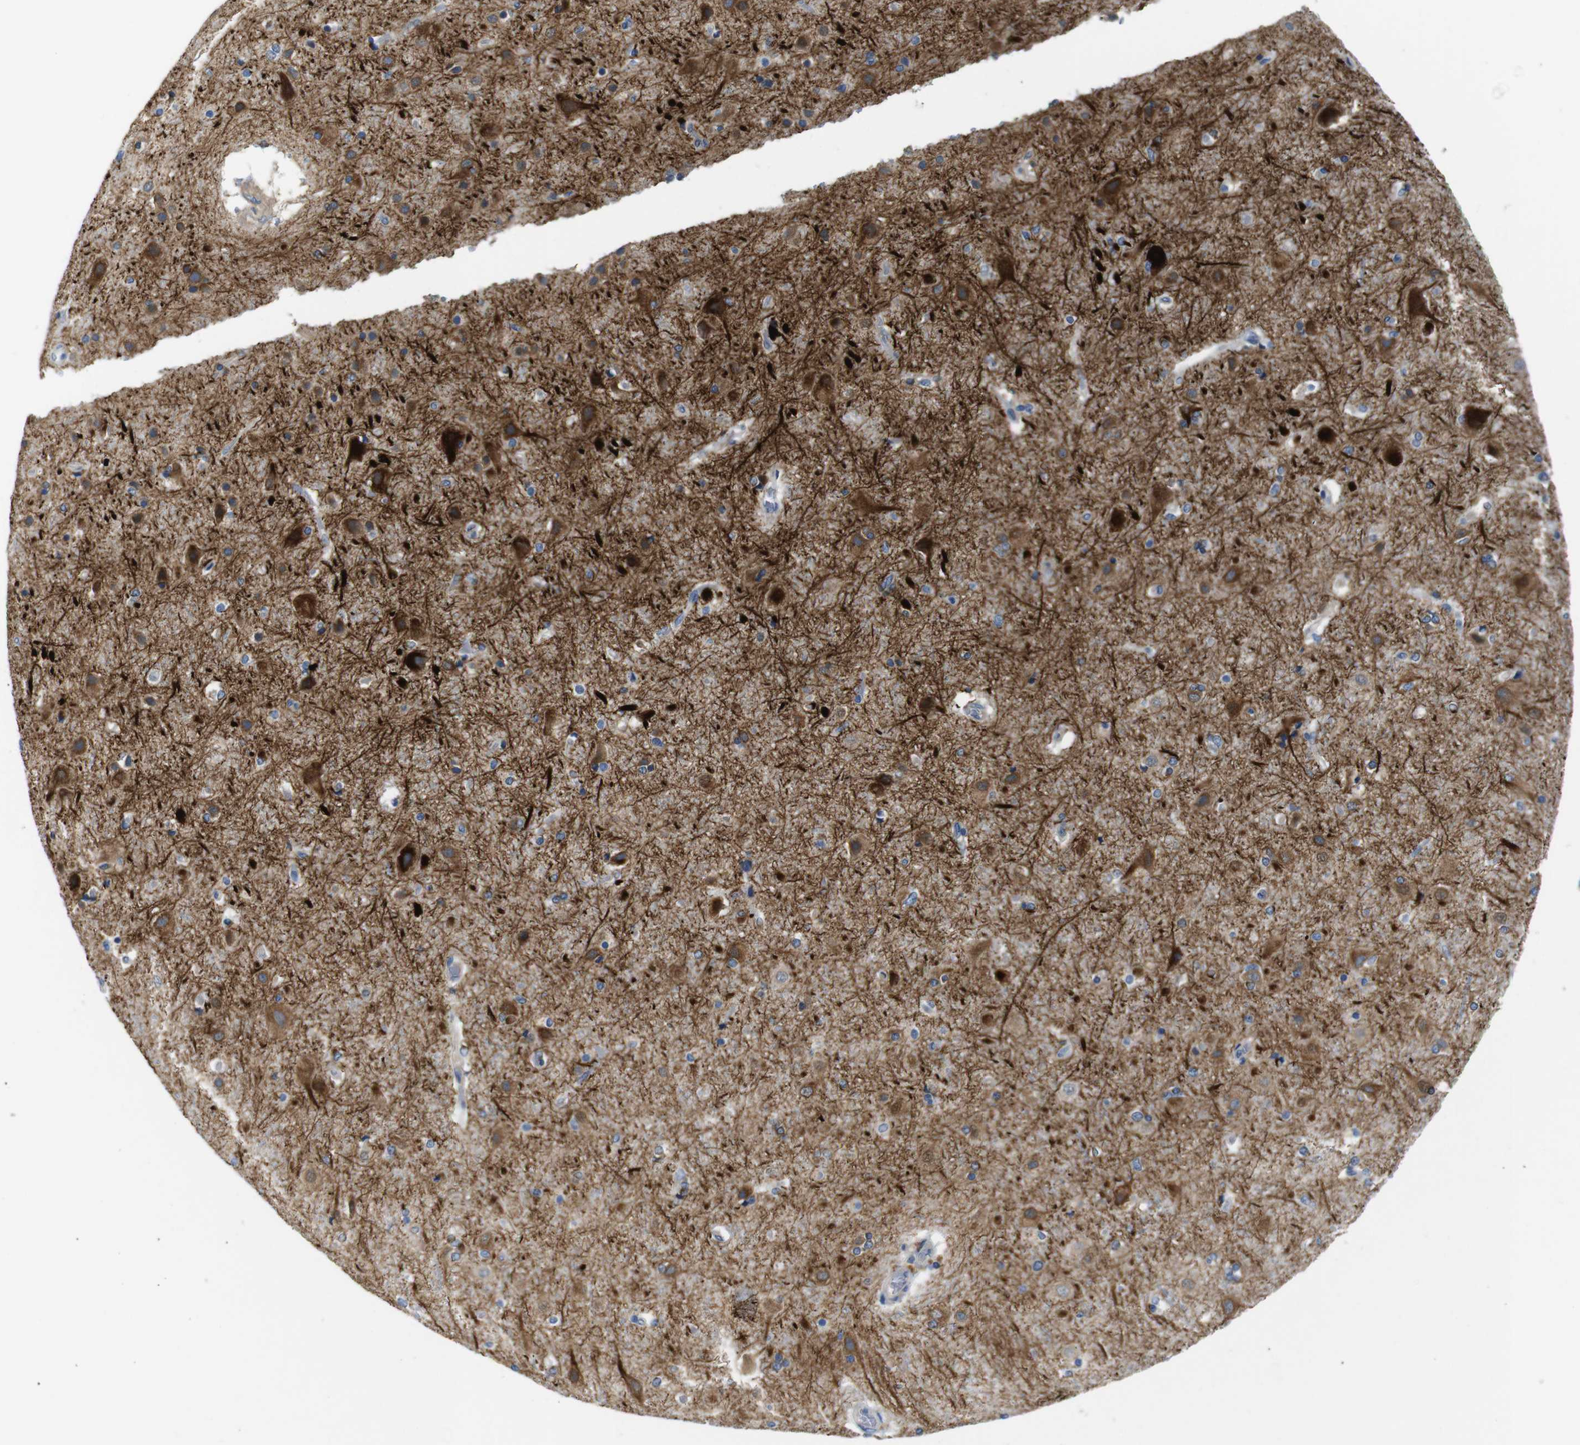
{"staining": {"intensity": "negative", "quantity": "none", "location": "none"}, "tissue": "cerebral cortex", "cell_type": "Endothelial cells", "image_type": "normal", "snomed": [{"axis": "morphology", "description": "Normal tissue, NOS"}, {"axis": "topography", "description": "Cerebral cortex"}], "caption": "This histopathology image is of unremarkable cerebral cortex stained with immunohistochemistry to label a protein in brown with the nuclei are counter-stained blue. There is no staining in endothelial cells. (DAB (3,3'-diaminobenzidine) immunohistochemistry, high magnification).", "gene": "DCP1A", "patient": {"sex": "female", "age": 54}}